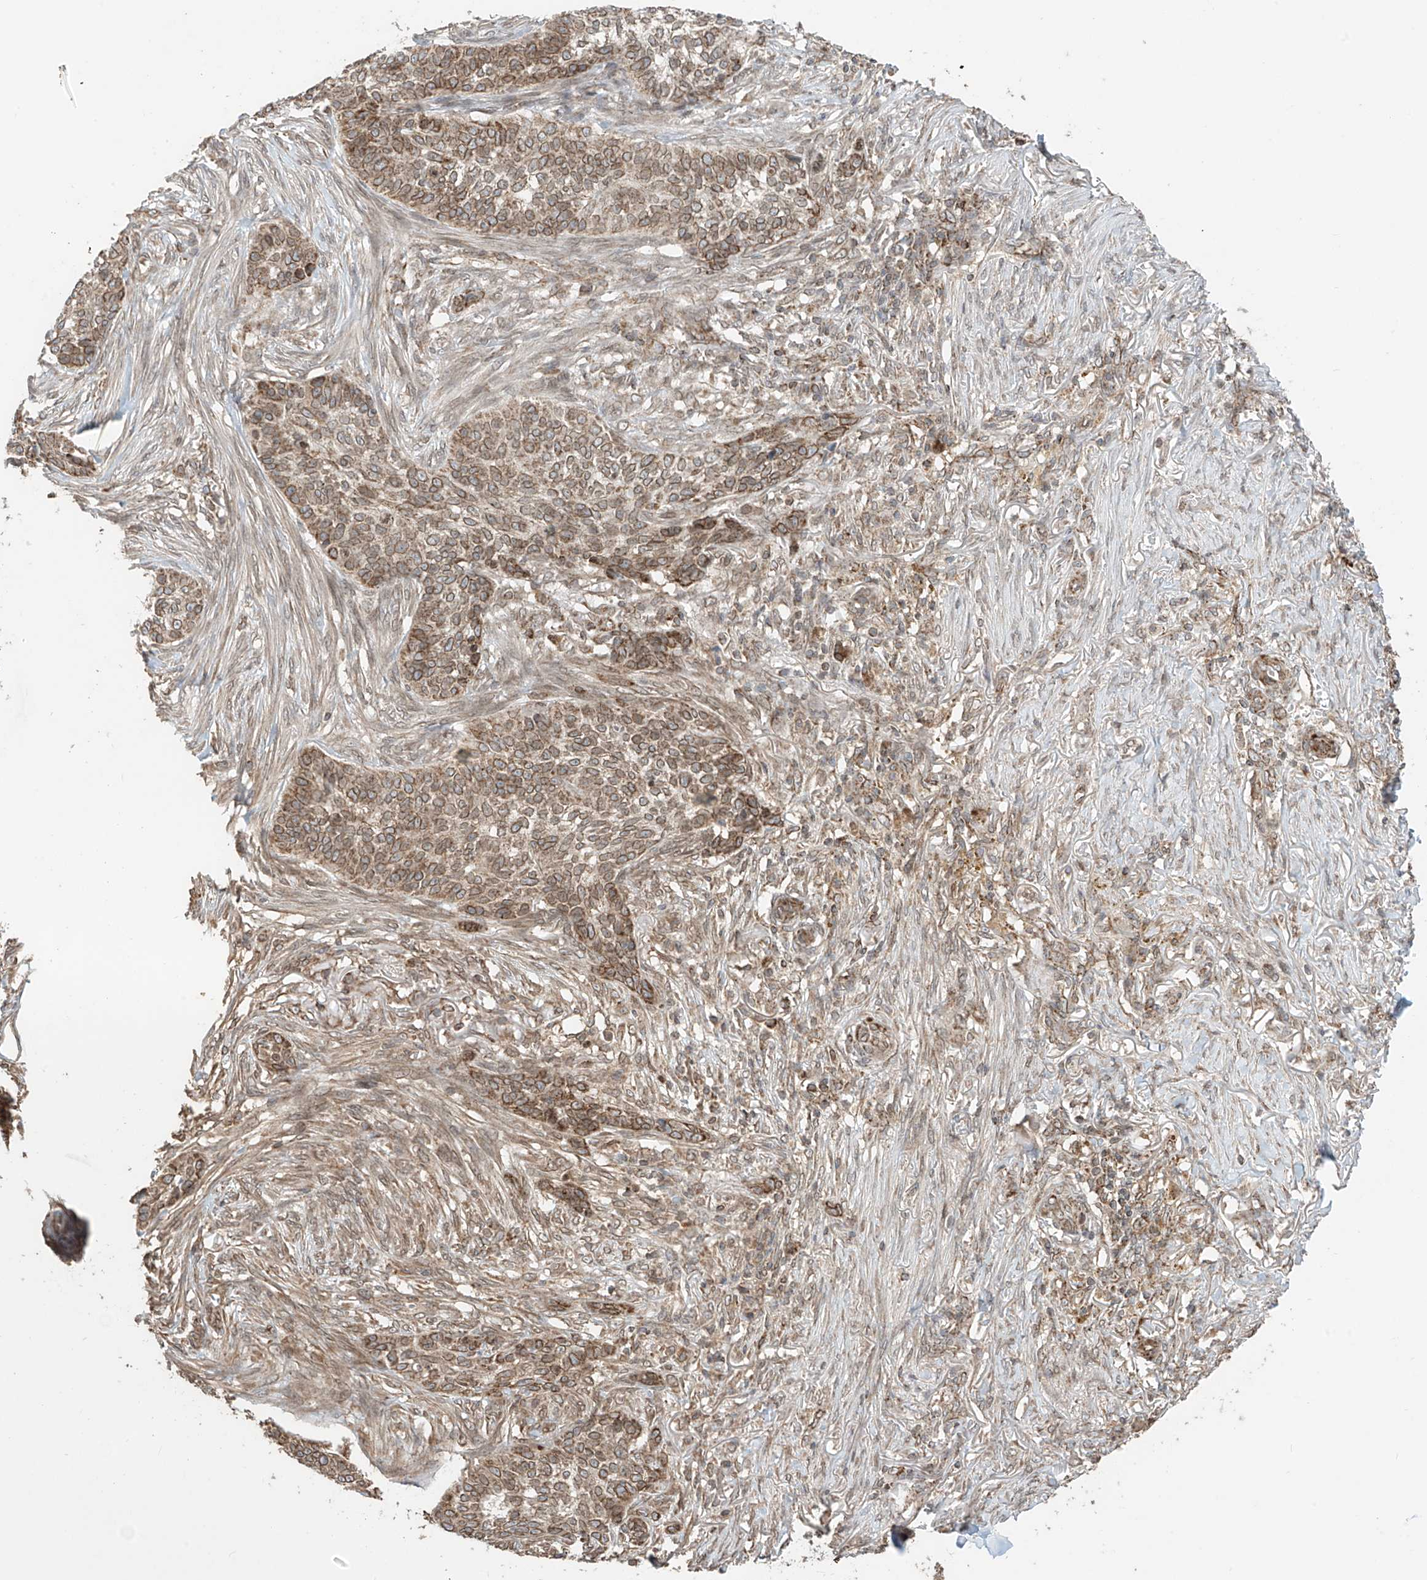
{"staining": {"intensity": "moderate", "quantity": ">75%", "location": "cytoplasmic/membranous"}, "tissue": "skin cancer", "cell_type": "Tumor cells", "image_type": "cancer", "snomed": [{"axis": "morphology", "description": "Basal cell carcinoma"}, {"axis": "topography", "description": "Skin"}], "caption": "Skin cancer tissue displays moderate cytoplasmic/membranous expression in approximately >75% of tumor cells (Stains: DAB (3,3'-diaminobenzidine) in brown, nuclei in blue, Microscopy: brightfield microscopy at high magnification).", "gene": "AHCTF1", "patient": {"sex": "male", "age": 85}}